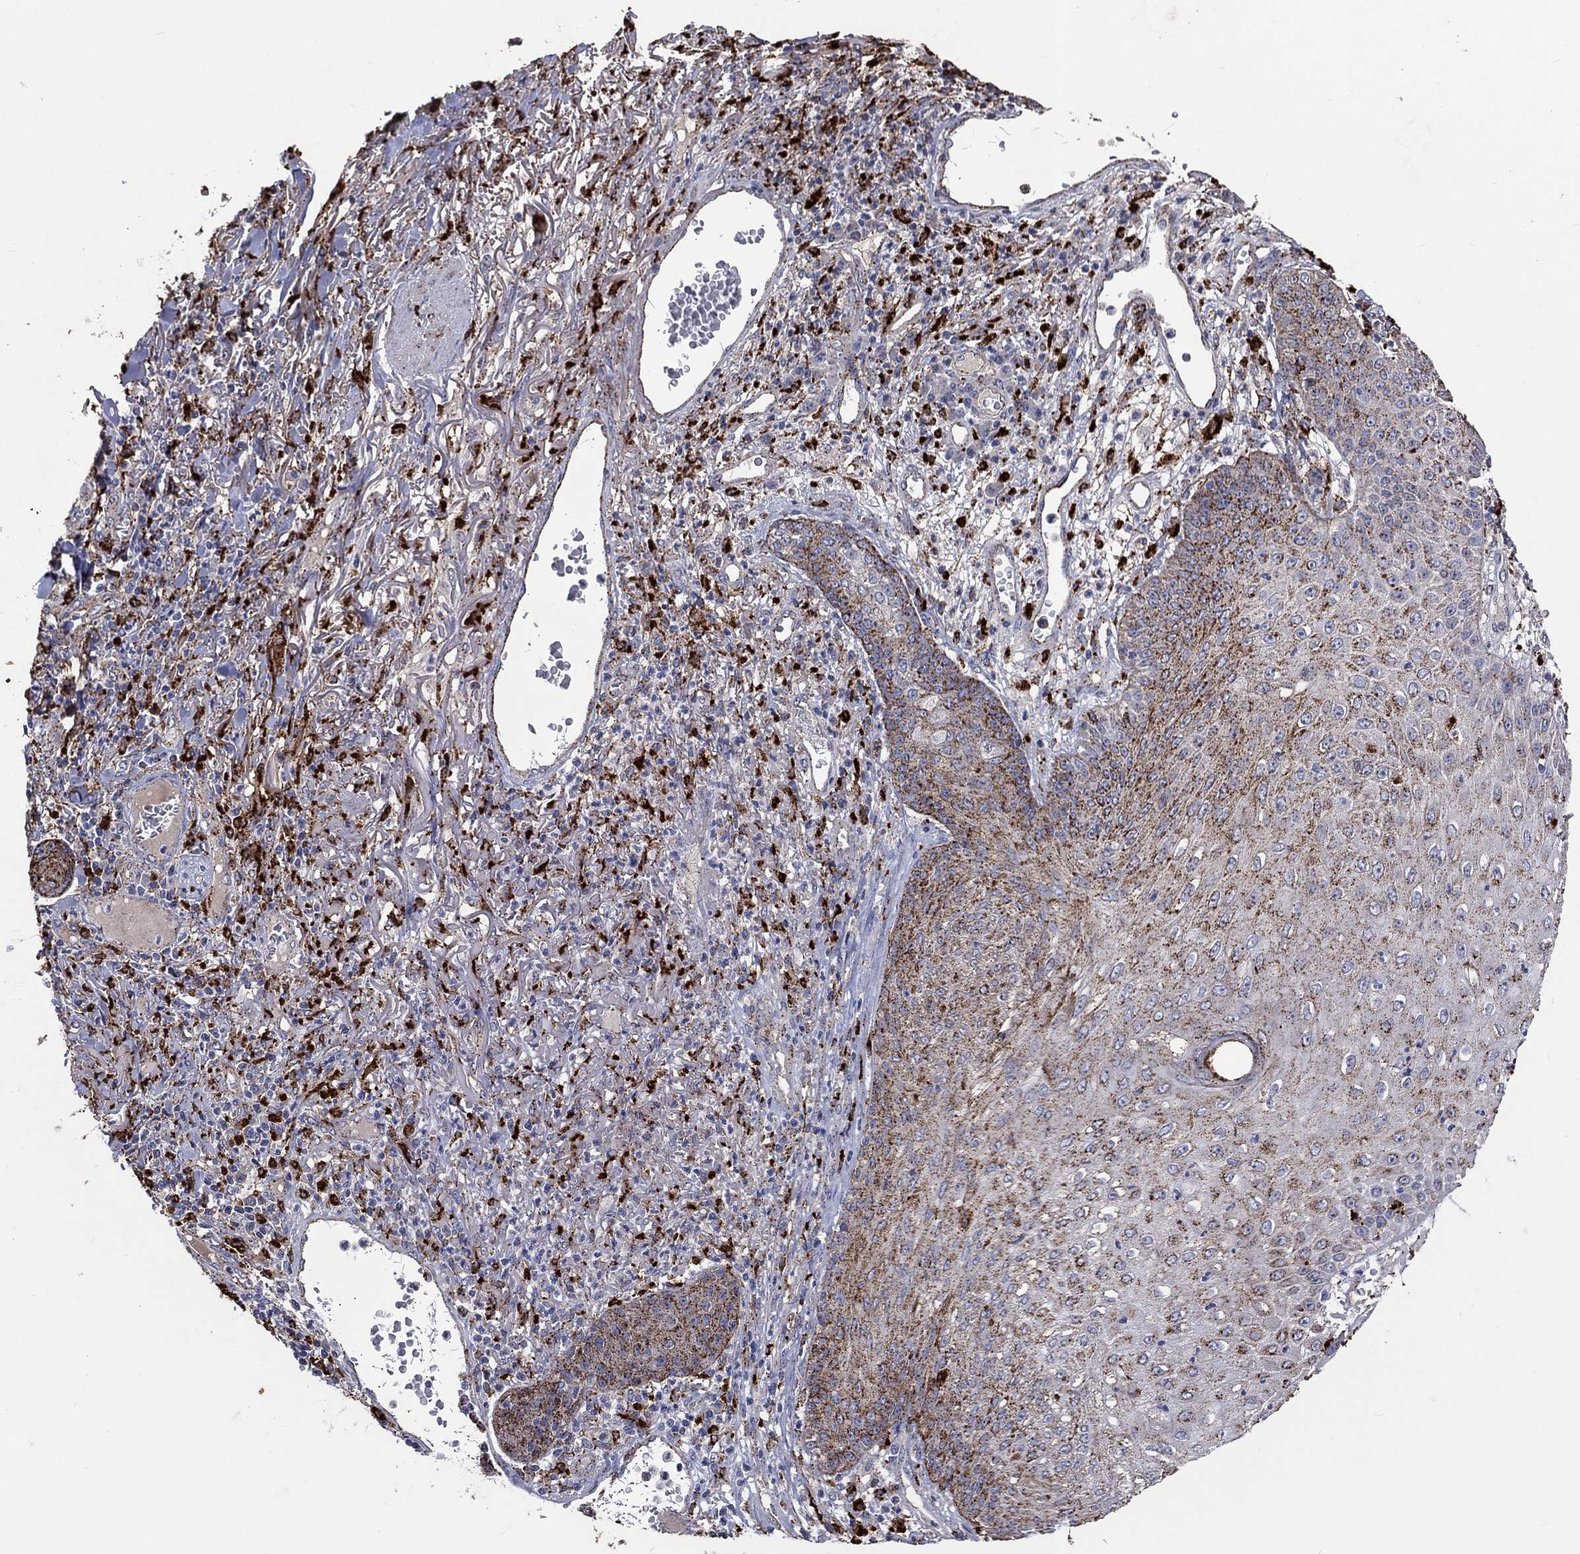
{"staining": {"intensity": "moderate", "quantity": "25%-75%", "location": "cytoplasmic/membranous"}, "tissue": "skin cancer", "cell_type": "Tumor cells", "image_type": "cancer", "snomed": [{"axis": "morphology", "description": "Squamous cell carcinoma, NOS"}, {"axis": "topography", "description": "Skin"}], "caption": "High-magnification brightfield microscopy of squamous cell carcinoma (skin) stained with DAB (3,3'-diaminobenzidine) (brown) and counterstained with hematoxylin (blue). tumor cells exhibit moderate cytoplasmic/membranous positivity is identified in approximately25%-75% of cells.", "gene": "CTSB", "patient": {"sex": "male", "age": 82}}